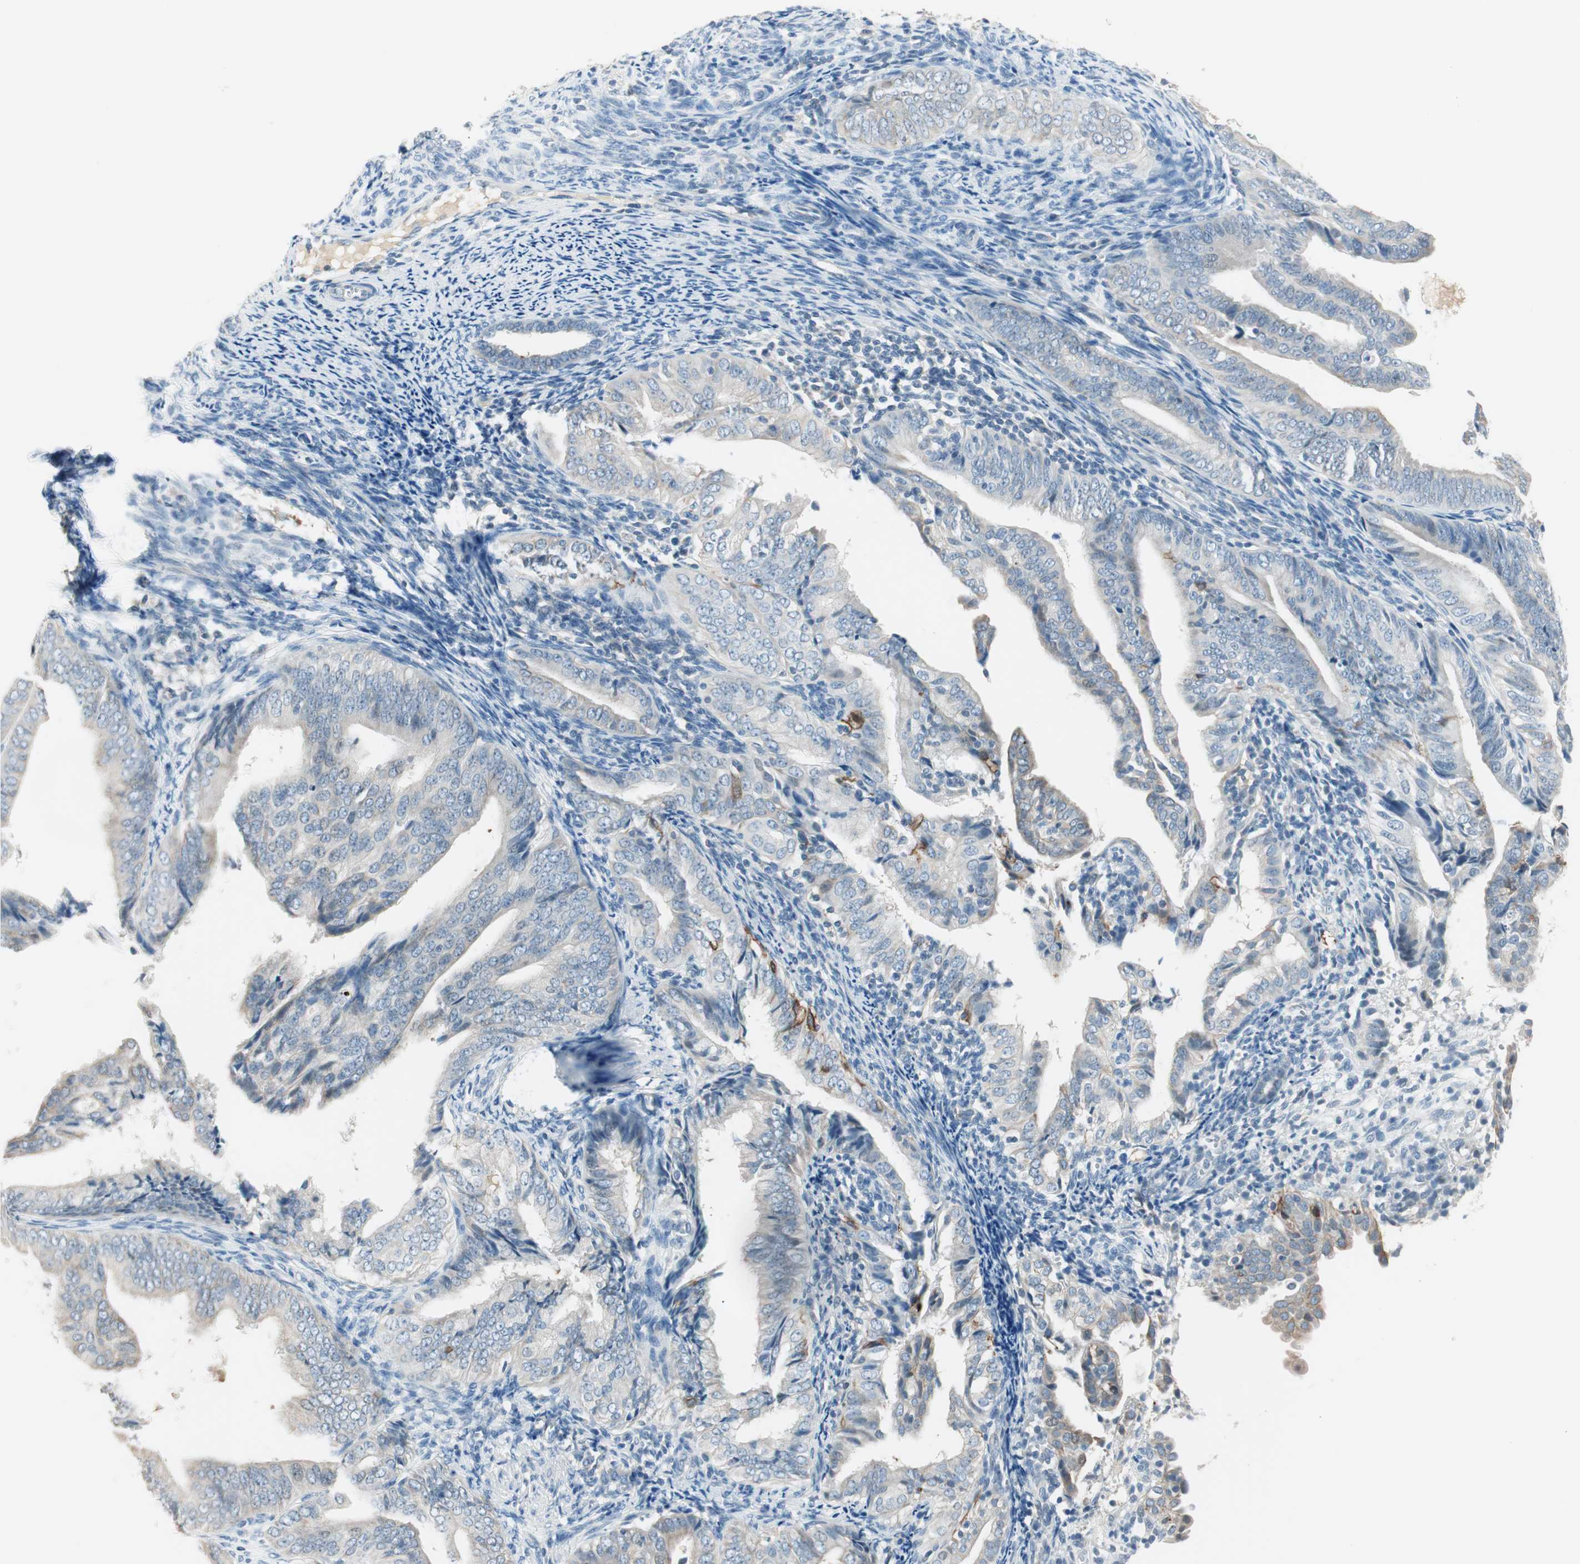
{"staining": {"intensity": "weak", "quantity": "25%-75%", "location": "cytoplasmic/membranous"}, "tissue": "endometrial cancer", "cell_type": "Tumor cells", "image_type": "cancer", "snomed": [{"axis": "morphology", "description": "Adenocarcinoma, NOS"}, {"axis": "topography", "description": "Endometrium"}], "caption": "Human endometrial cancer stained with a protein marker exhibits weak staining in tumor cells.", "gene": "GNAO1", "patient": {"sex": "female", "age": 58}}